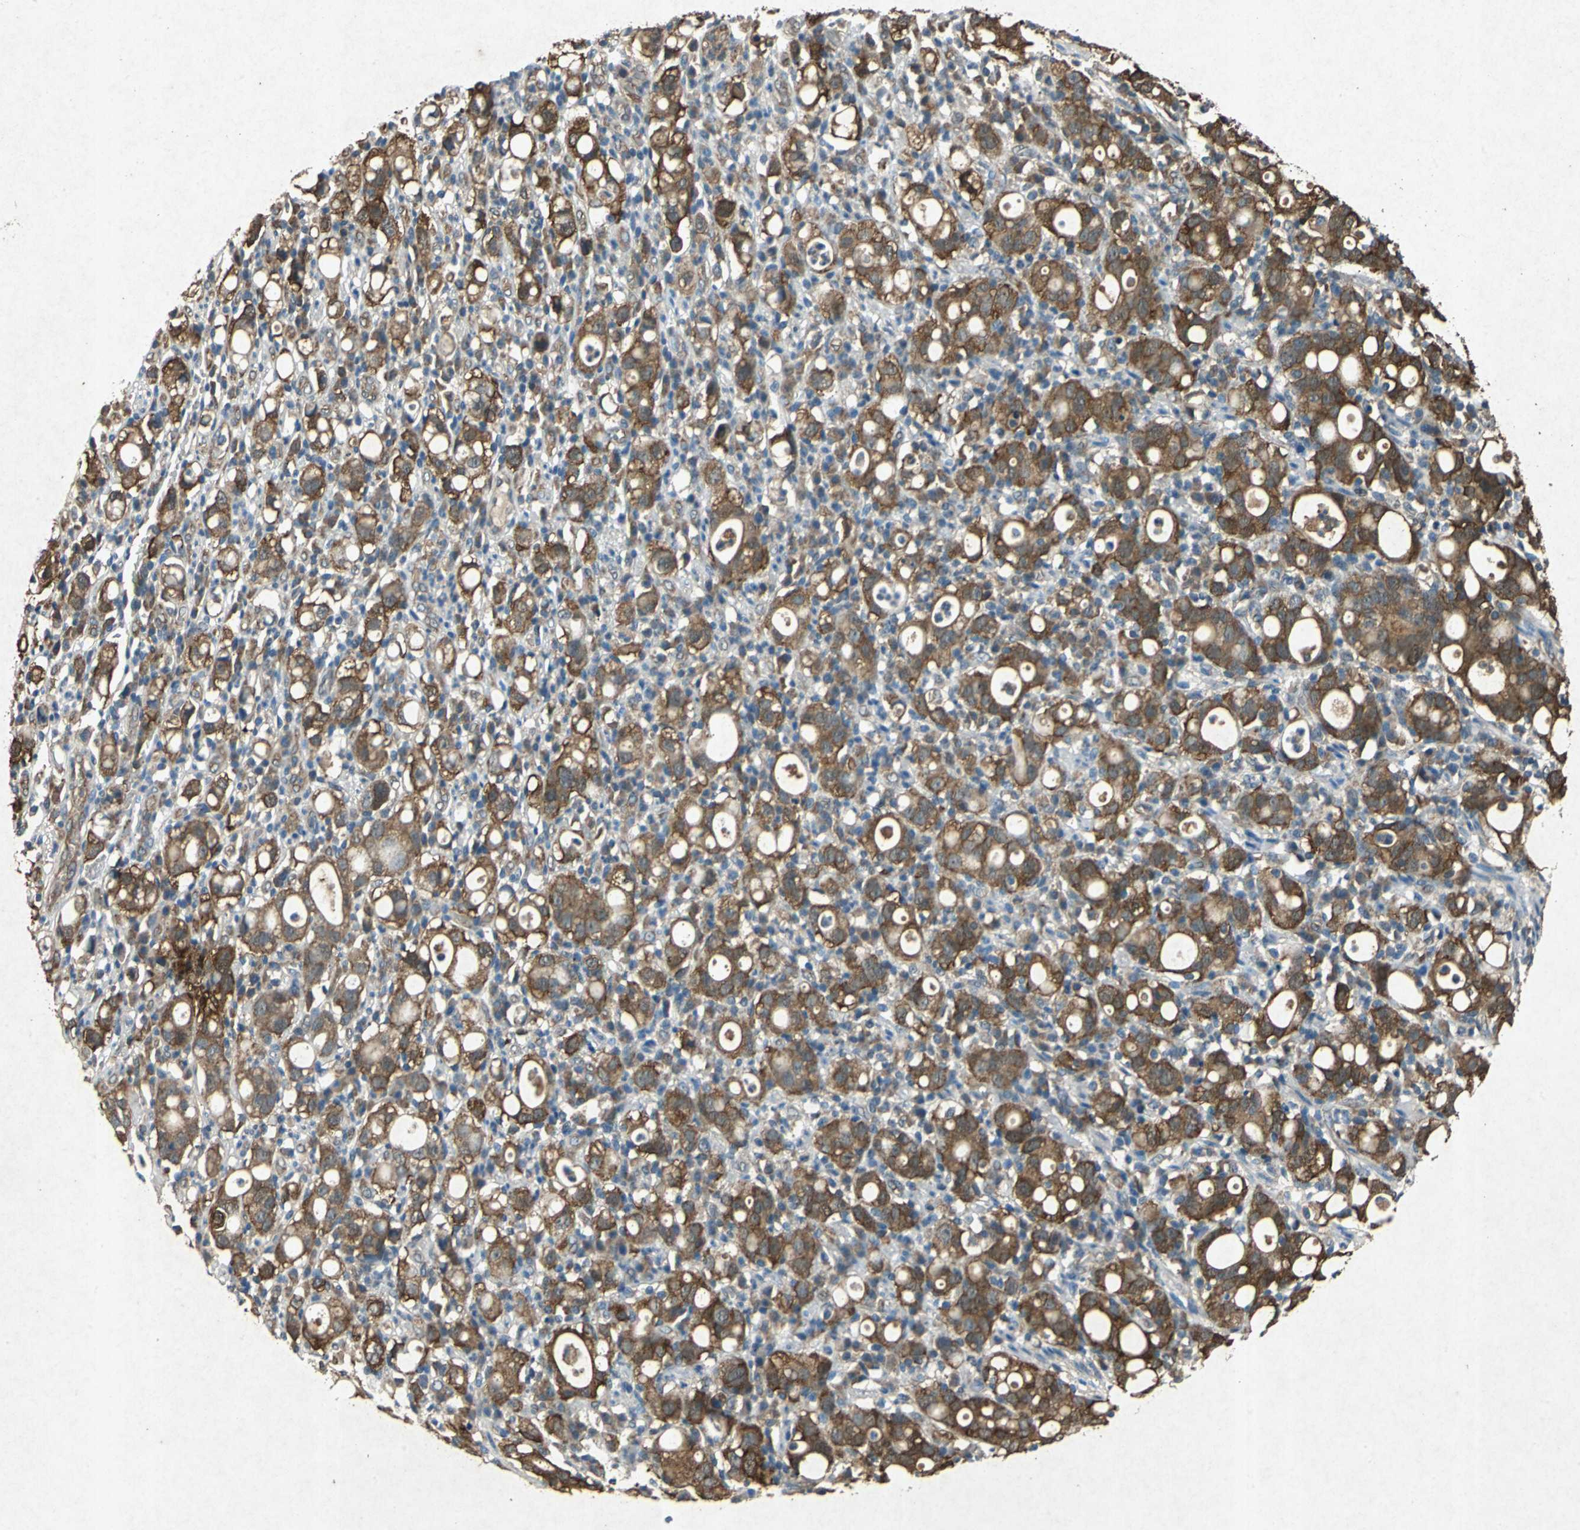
{"staining": {"intensity": "strong", "quantity": ">75%", "location": "cytoplasmic/membranous"}, "tissue": "stomach cancer", "cell_type": "Tumor cells", "image_type": "cancer", "snomed": [{"axis": "morphology", "description": "Adenocarcinoma, NOS"}, {"axis": "topography", "description": "Stomach"}], "caption": "Immunohistochemical staining of adenocarcinoma (stomach) shows strong cytoplasmic/membranous protein staining in approximately >75% of tumor cells.", "gene": "HSP90AB1", "patient": {"sex": "female", "age": 75}}